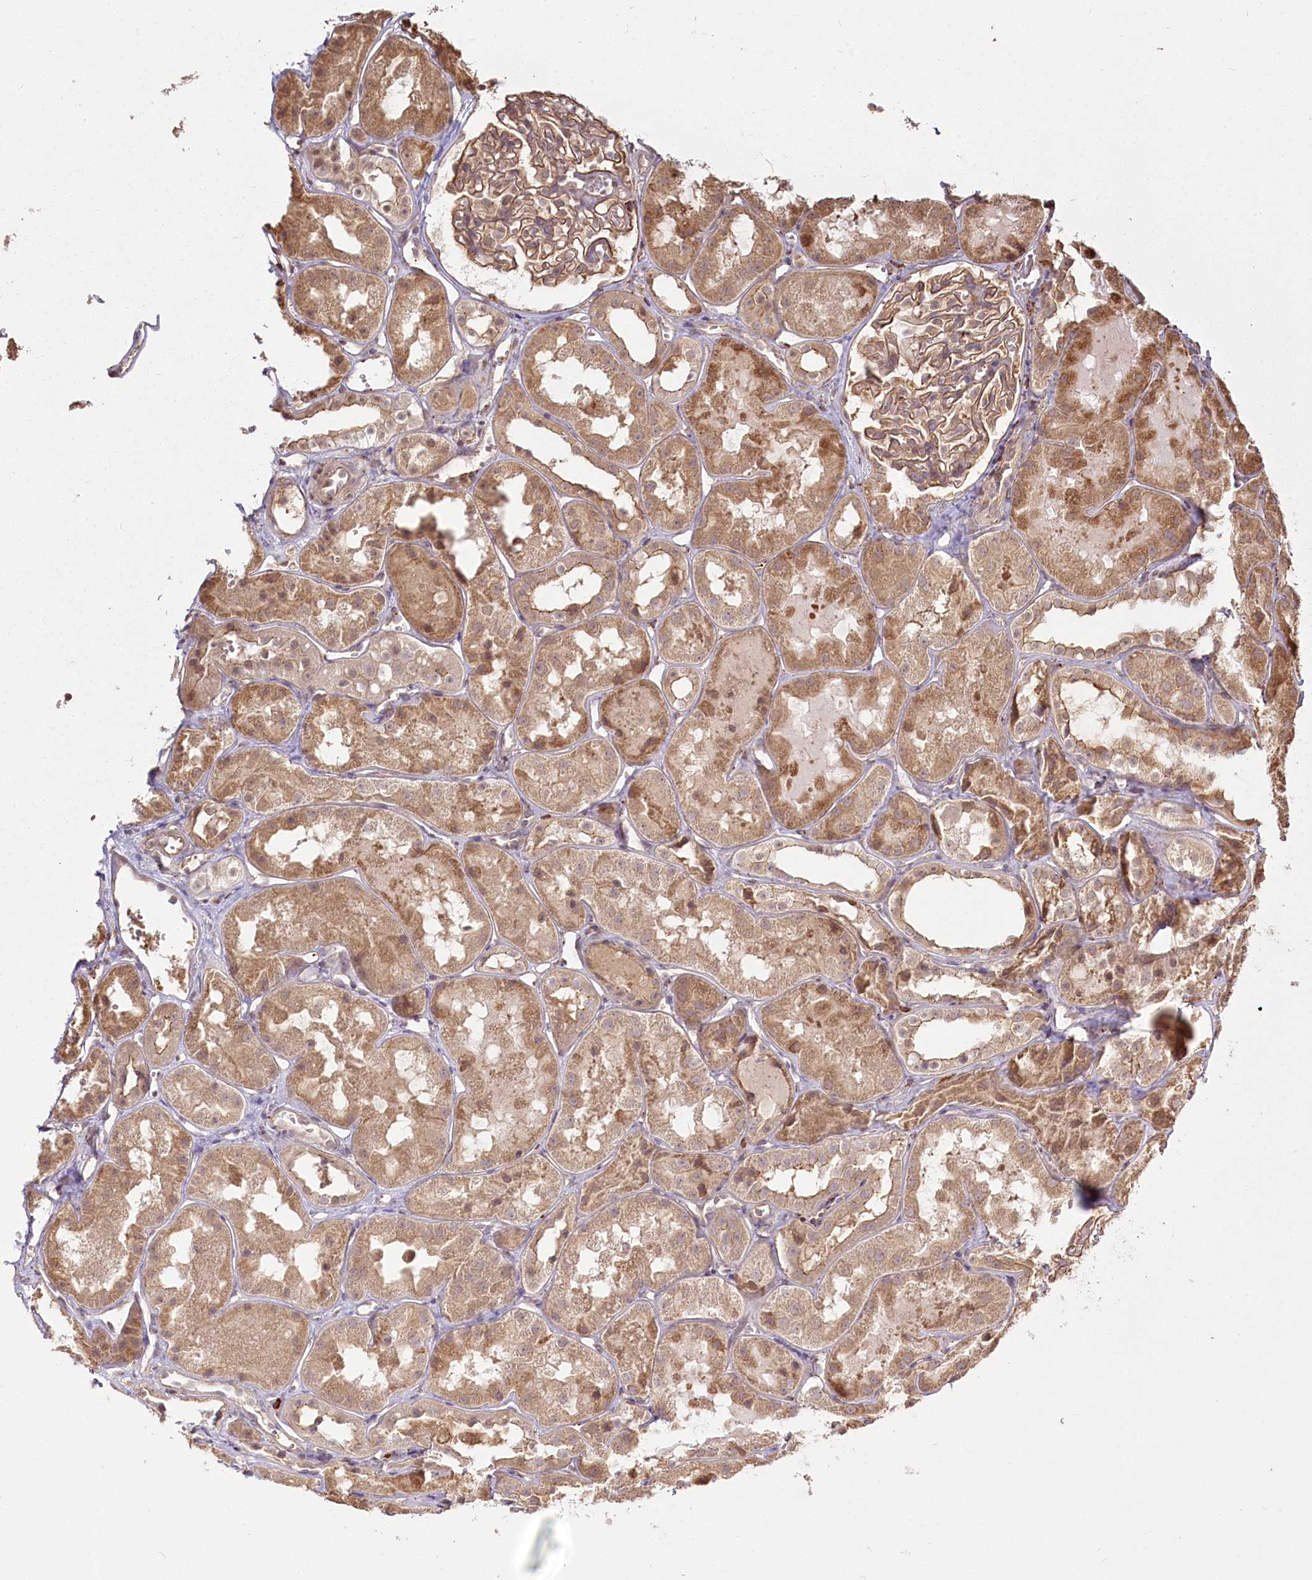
{"staining": {"intensity": "moderate", "quantity": "25%-75%", "location": "cytoplasmic/membranous"}, "tissue": "kidney", "cell_type": "Cells in glomeruli", "image_type": "normal", "snomed": [{"axis": "morphology", "description": "Normal tissue, NOS"}, {"axis": "topography", "description": "Kidney"}], "caption": "Protein expression analysis of normal human kidney reveals moderate cytoplasmic/membranous positivity in about 25%-75% of cells in glomeruli. Nuclei are stained in blue.", "gene": "FAM13A", "patient": {"sex": "male", "age": 16}}